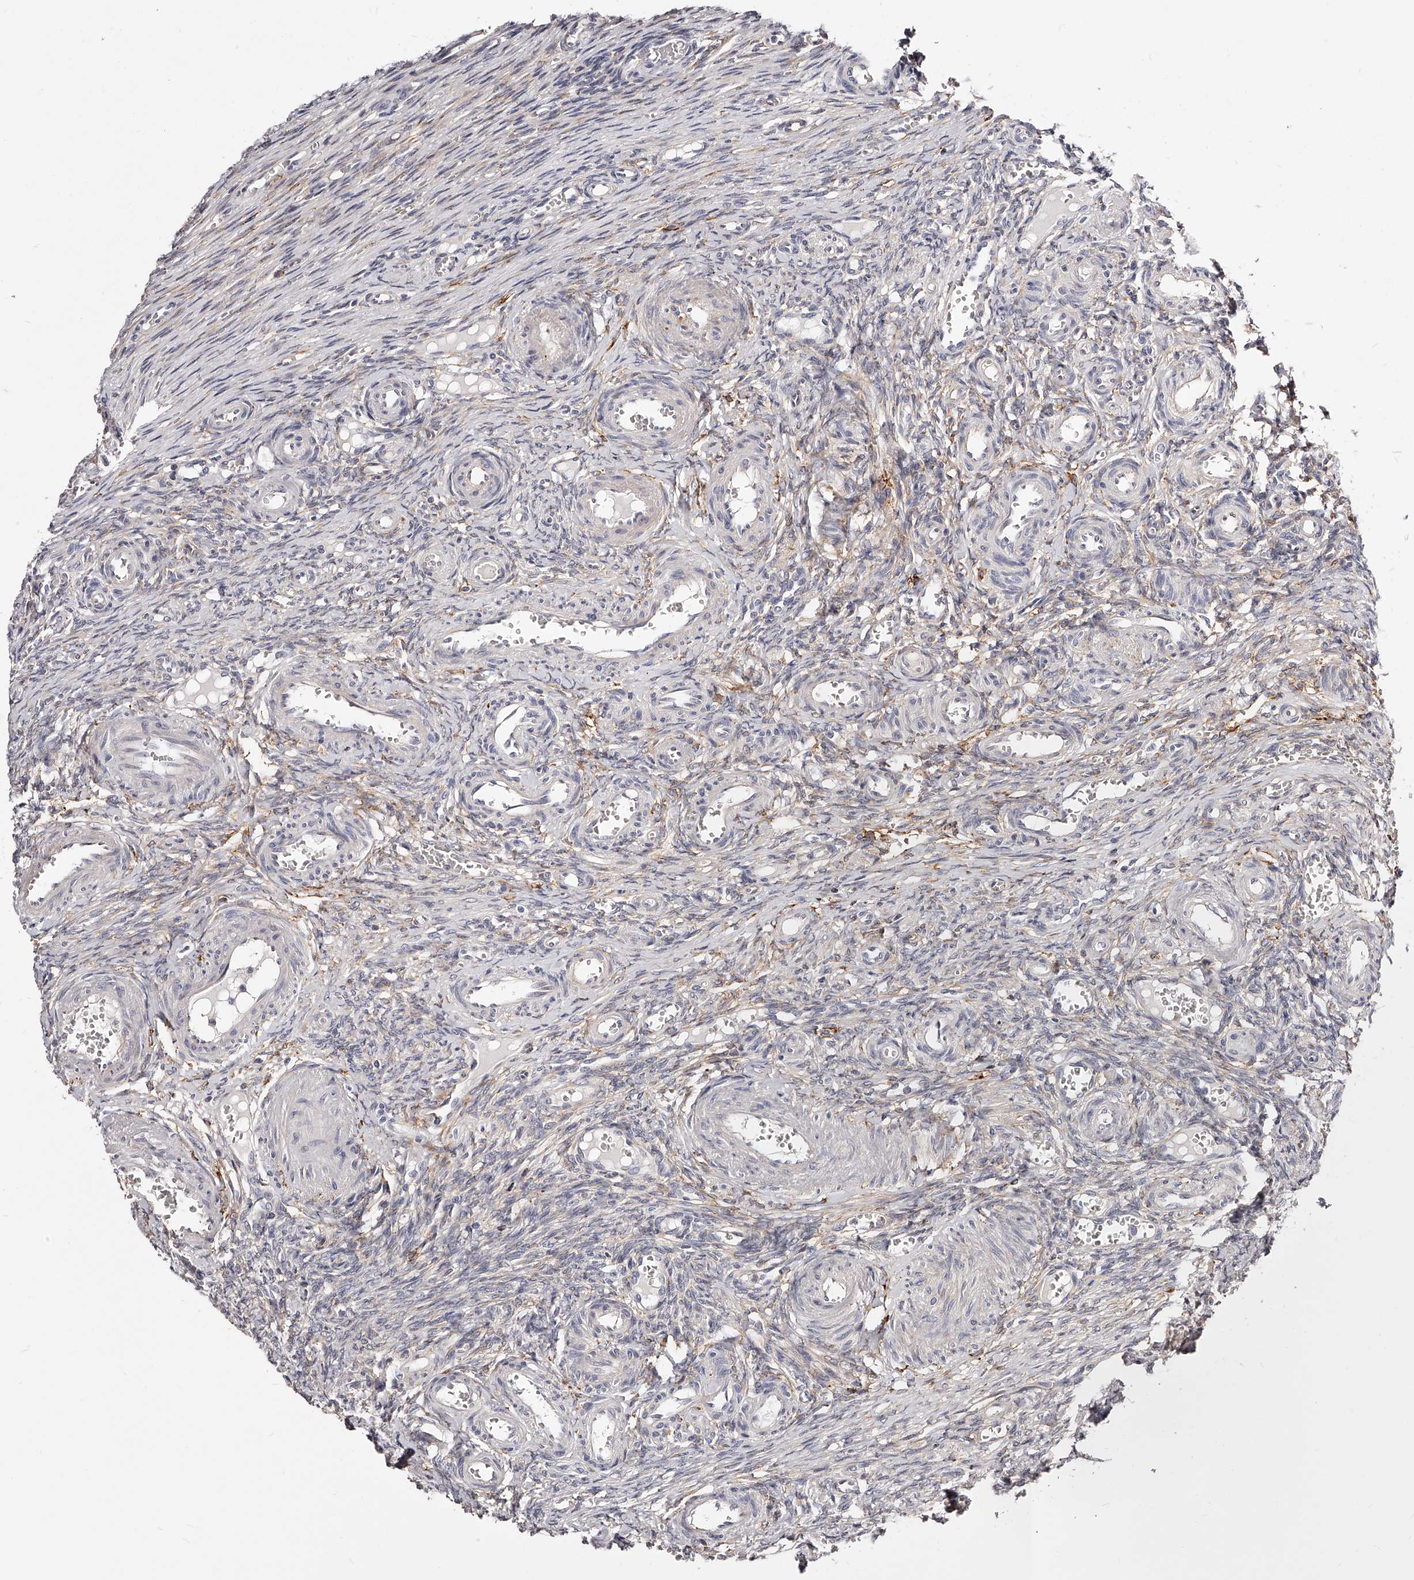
{"staining": {"intensity": "negative", "quantity": "none", "location": "none"}, "tissue": "ovary", "cell_type": "Ovarian stroma cells", "image_type": "normal", "snomed": [{"axis": "morphology", "description": "Adenocarcinoma, NOS"}, {"axis": "topography", "description": "Endometrium"}], "caption": "Immunohistochemical staining of unremarkable ovary demonstrates no significant expression in ovarian stroma cells.", "gene": "CD82", "patient": {"sex": "female", "age": 32}}